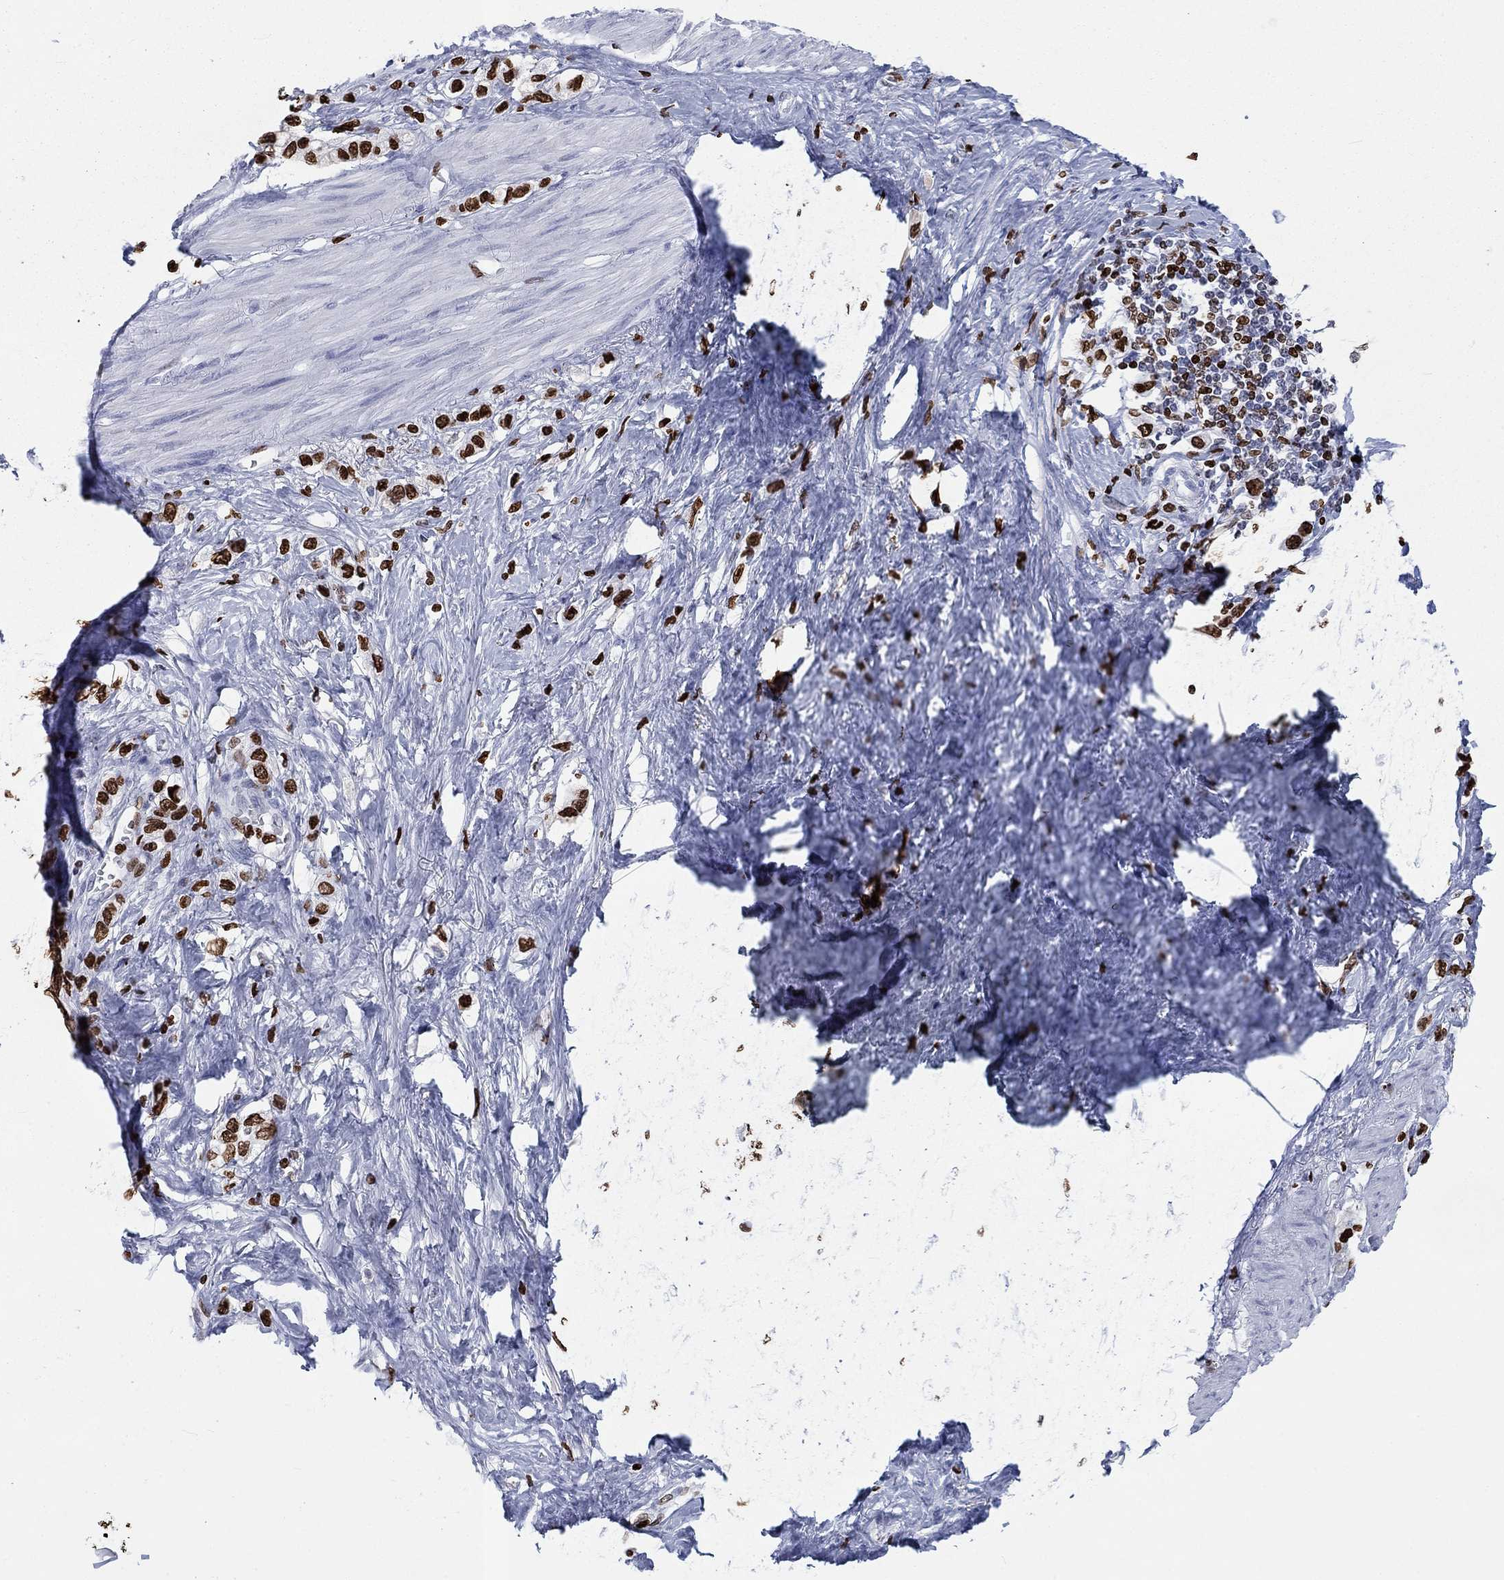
{"staining": {"intensity": "strong", "quantity": ">75%", "location": "nuclear"}, "tissue": "stomach cancer", "cell_type": "Tumor cells", "image_type": "cancer", "snomed": [{"axis": "morphology", "description": "Normal tissue, NOS"}, {"axis": "morphology", "description": "Adenocarcinoma, NOS"}, {"axis": "morphology", "description": "Adenocarcinoma, High grade"}, {"axis": "topography", "description": "Stomach, upper"}, {"axis": "topography", "description": "Stomach"}], "caption": "An image of human stomach cancer stained for a protein reveals strong nuclear brown staining in tumor cells.", "gene": "H1-5", "patient": {"sex": "female", "age": 65}}